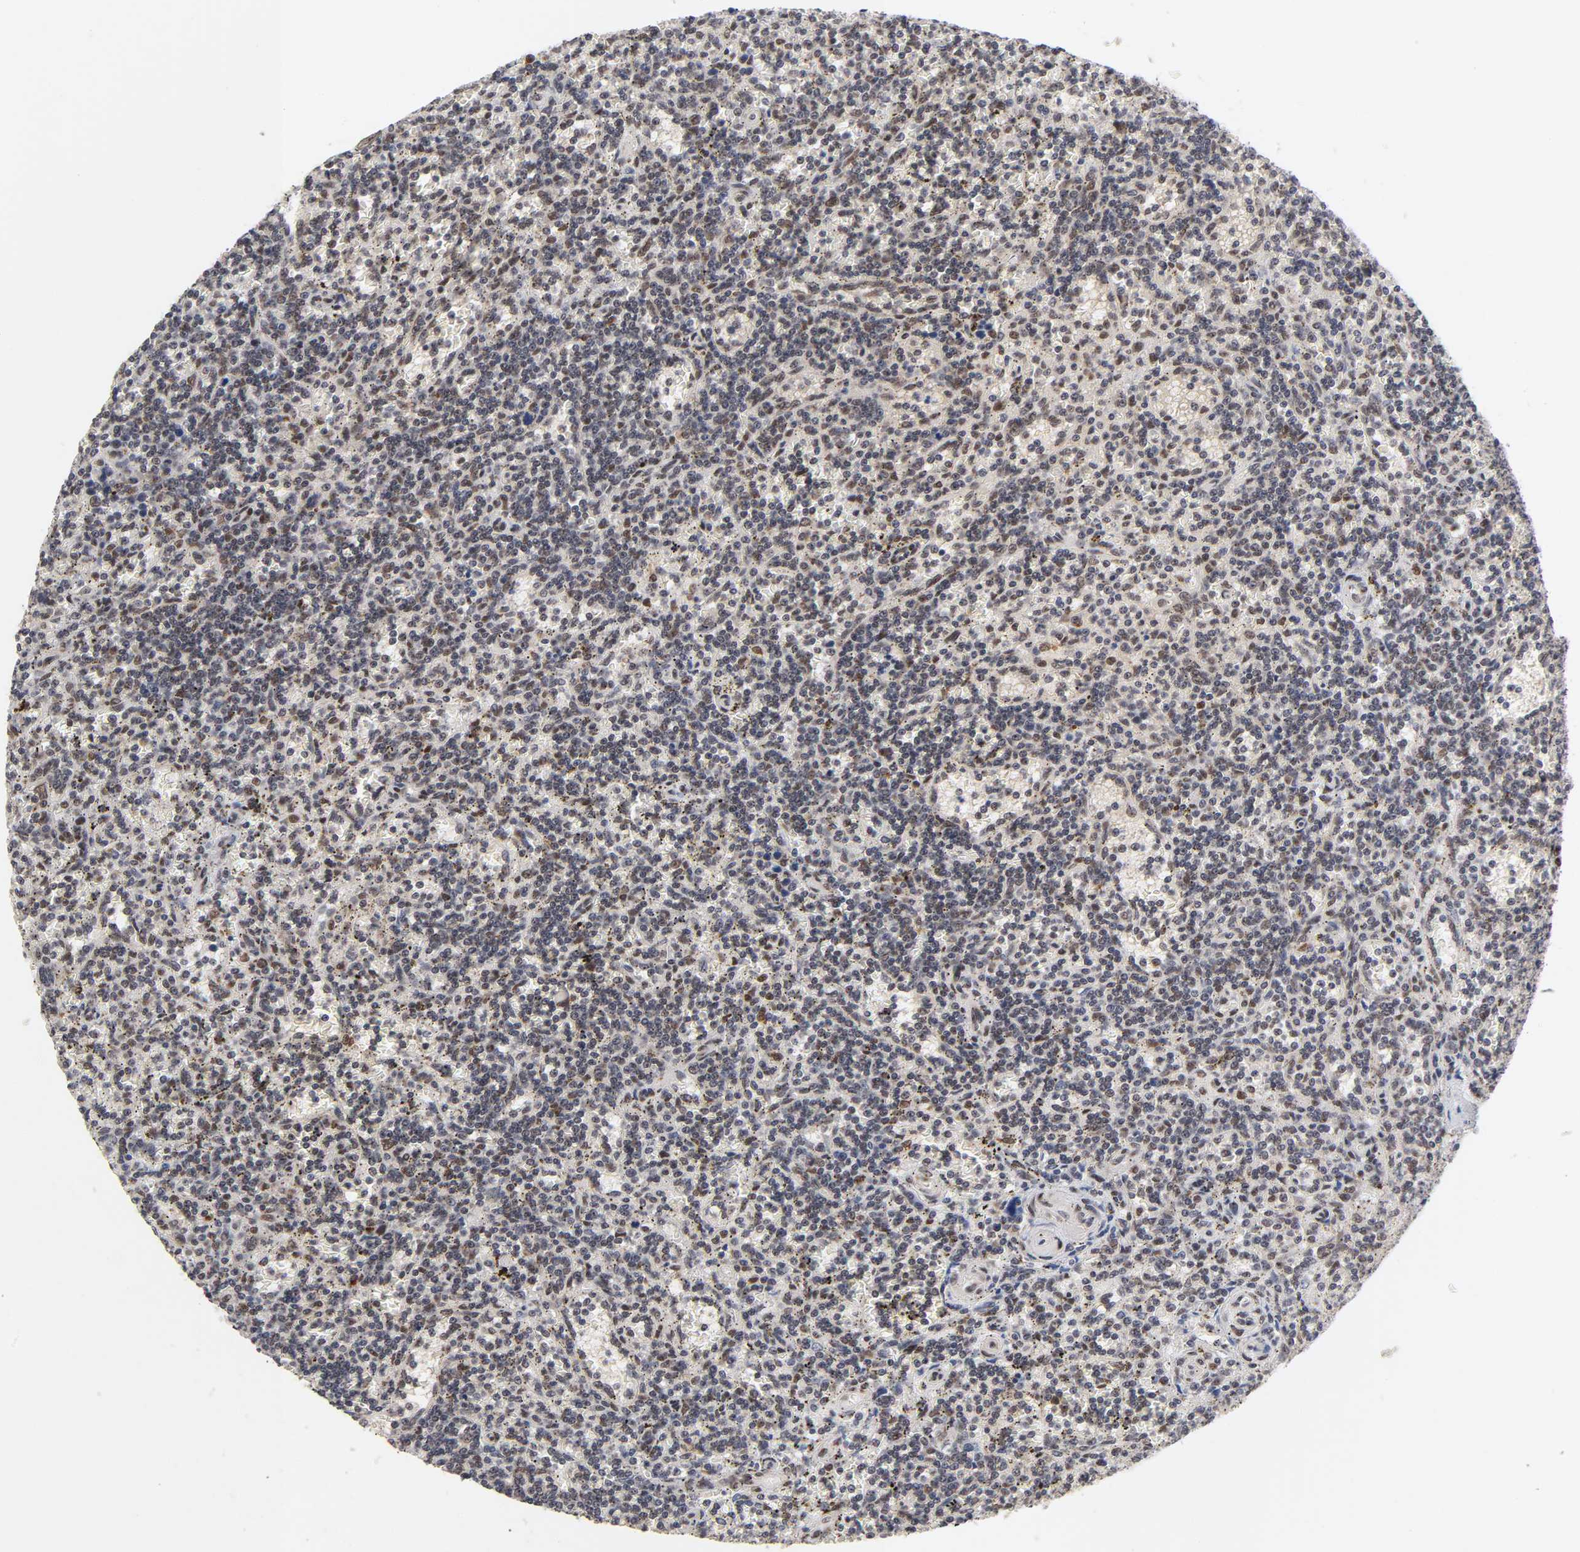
{"staining": {"intensity": "moderate", "quantity": "25%-75%", "location": "nuclear"}, "tissue": "lymphoma", "cell_type": "Tumor cells", "image_type": "cancer", "snomed": [{"axis": "morphology", "description": "Malignant lymphoma, non-Hodgkin's type, Low grade"}, {"axis": "topography", "description": "Spleen"}], "caption": "High-power microscopy captured an IHC photomicrograph of malignant lymphoma, non-Hodgkin's type (low-grade), revealing moderate nuclear positivity in approximately 25%-75% of tumor cells.", "gene": "EP300", "patient": {"sex": "male", "age": 73}}